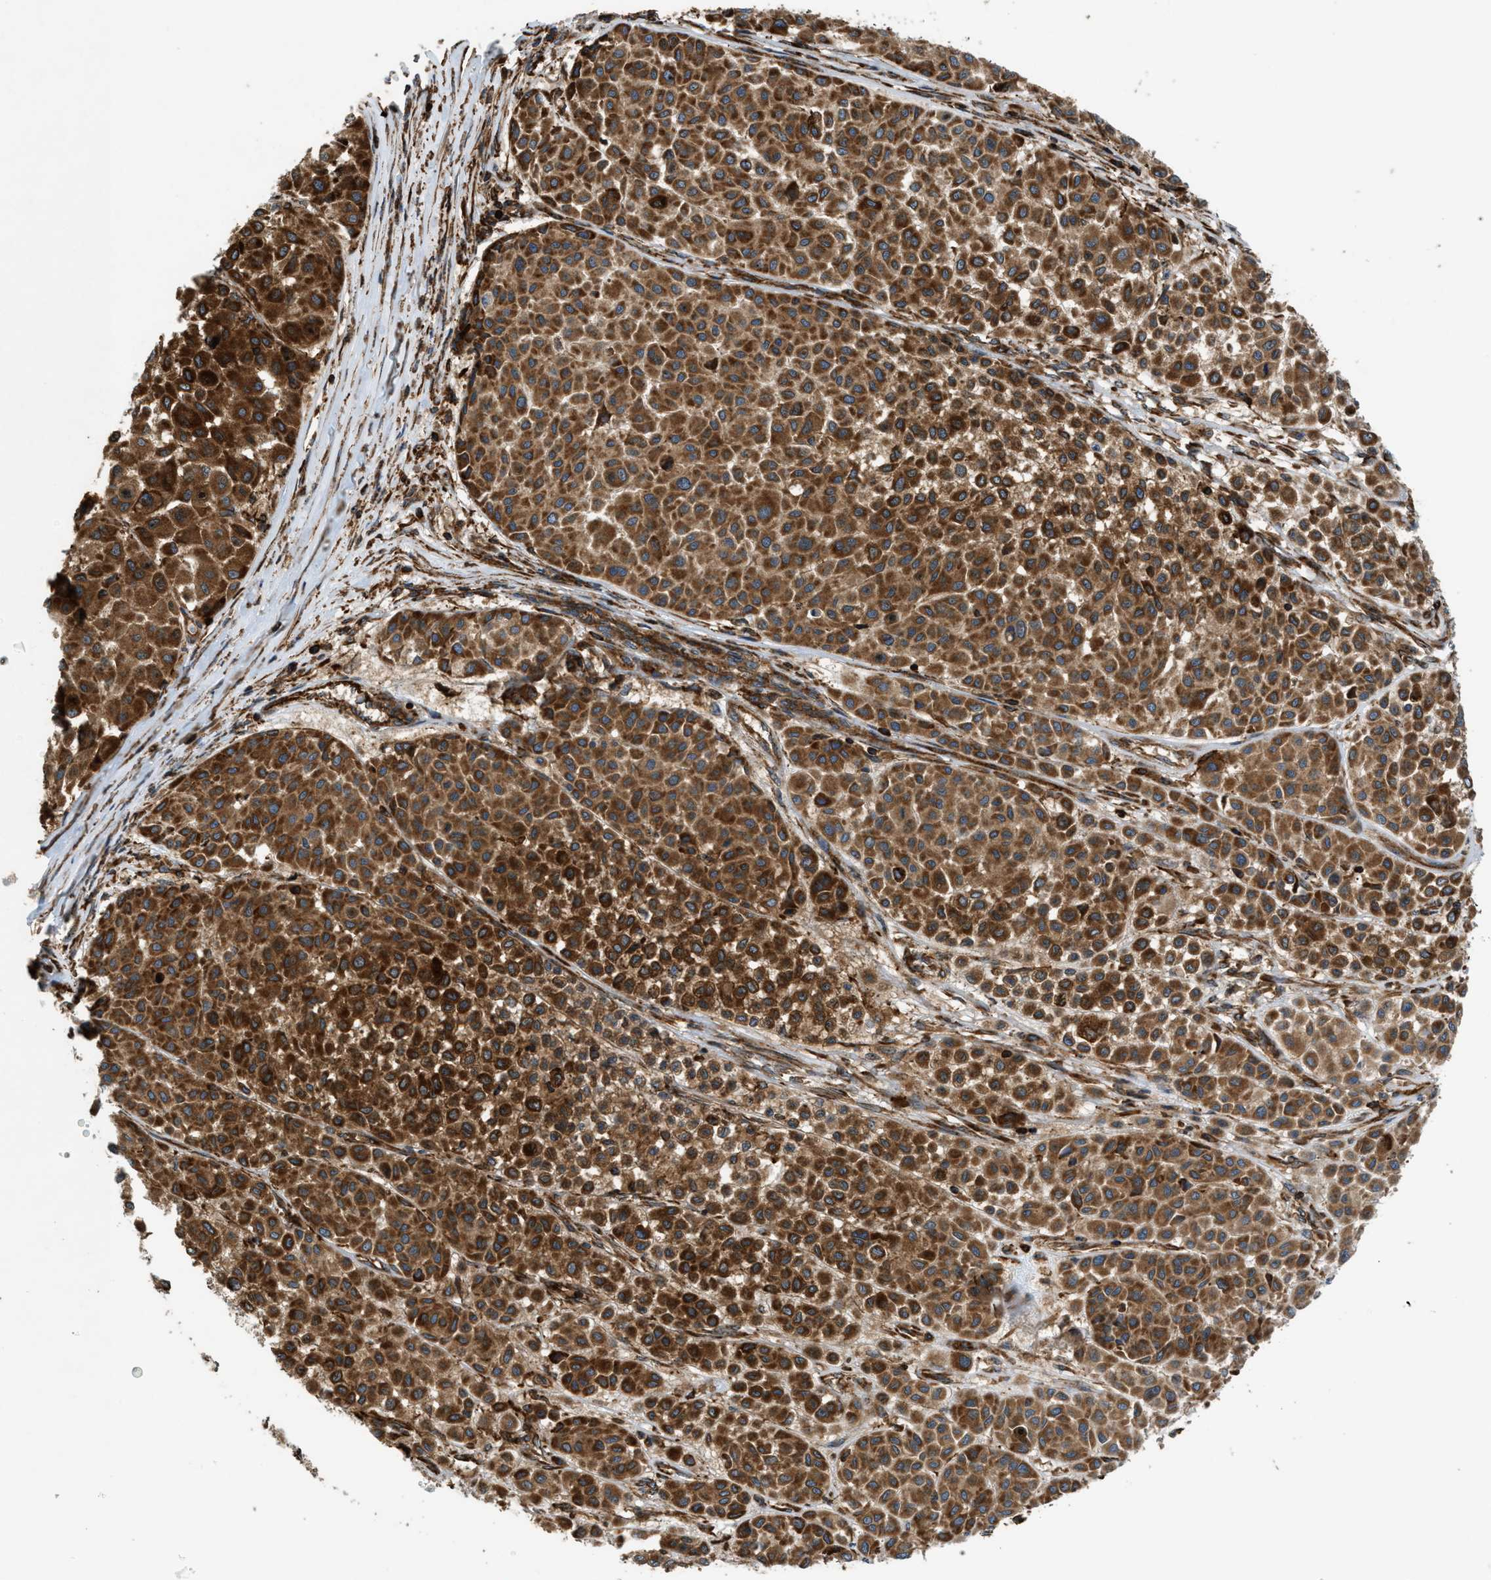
{"staining": {"intensity": "strong", "quantity": ">75%", "location": "cytoplasmic/membranous"}, "tissue": "melanoma", "cell_type": "Tumor cells", "image_type": "cancer", "snomed": [{"axis": "morphology", "description": "Malignant melanoma, Metastatic site"}, {"axis": "topography", "description": "Soft tissue"}], "caption": "Human malignant melanoma (metastatic site) stained for a protein (brown) shows strong cytoplasmic/membranous positive staining in approximately >75% of tumor cells.", "gene": "EGLN1", "patient": {"sex": "male", "age": 41}}